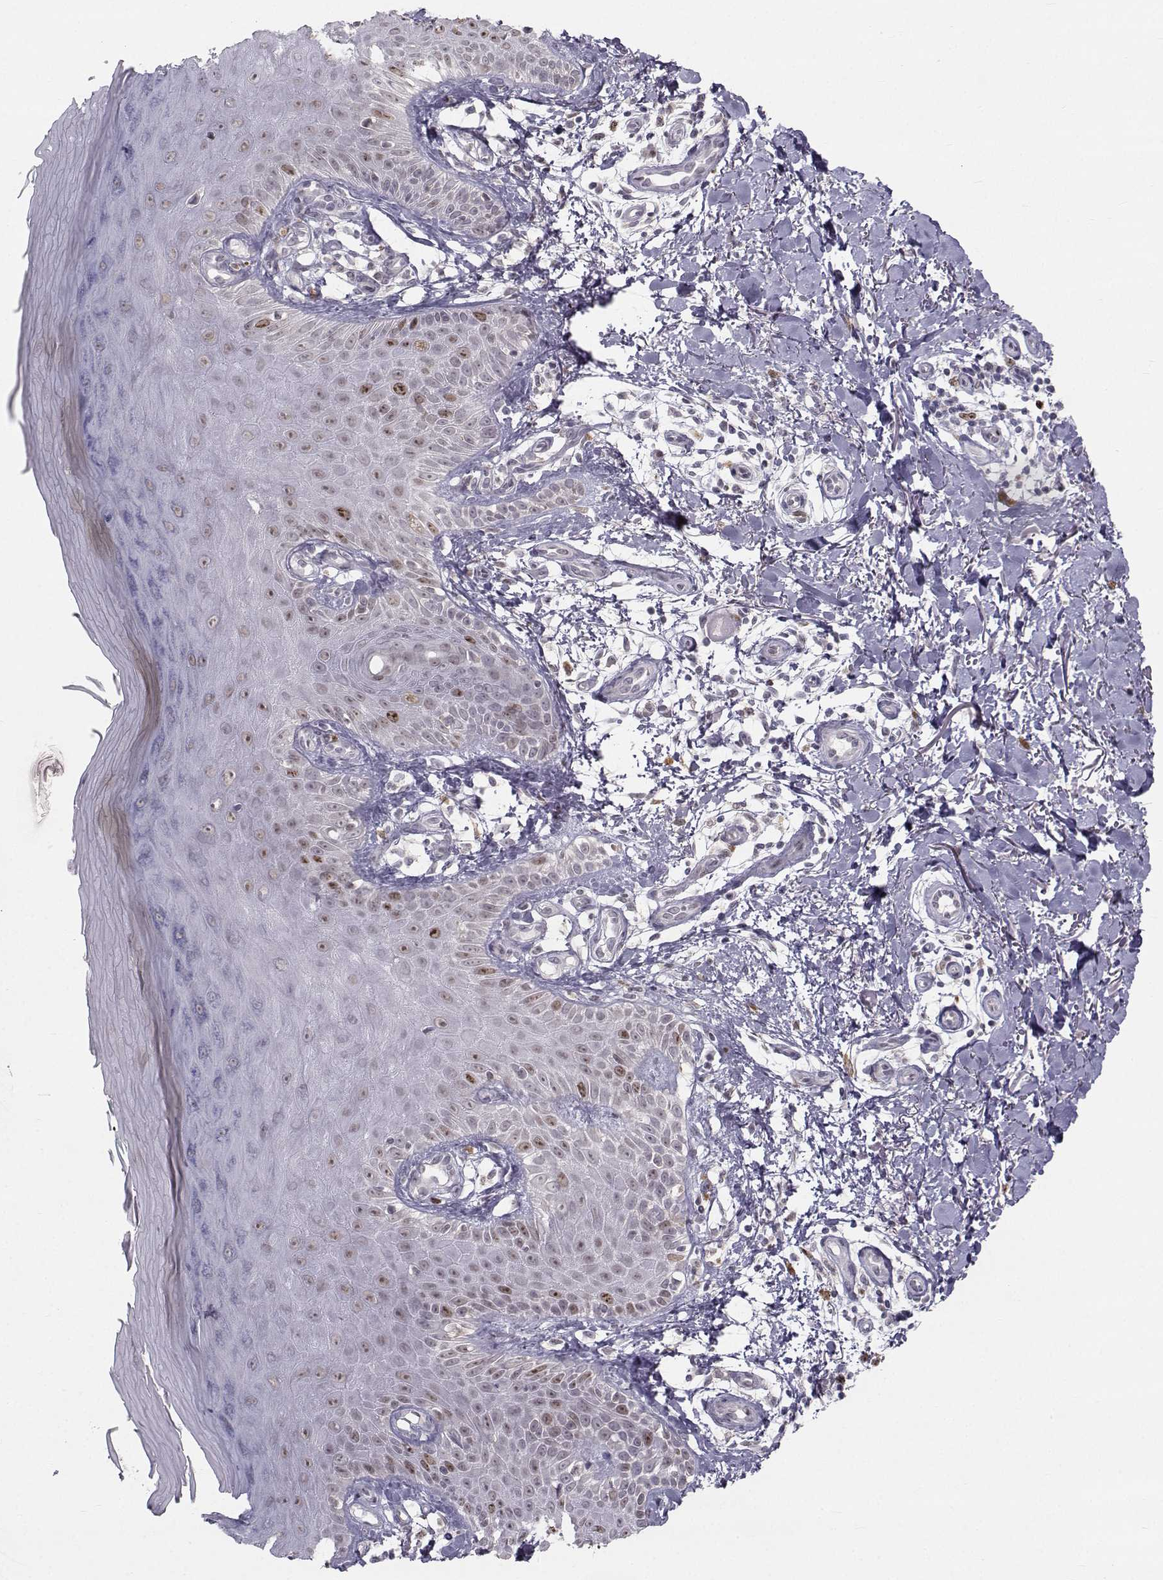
{"staining": {"intensity": "negative", "quantity": "none", "location": "none"}, "tissue": "skin", "cell_type": "Fibroblasts", "image_type": "normal", "snomed": [{"axis": "morphology", "description": "Normal tissue, NOS"}, {"axis": "morphology", "description": "Inflammation, NOS"}, {"axis": "morphology", "description": "Fibrosis, NOS"}, {"axis": "topography", "description": "Skin"}], "caption": "This micrograph is of benign skin stained with immunohistochemistry (IHC) to label a protein in brown with the nuclei are counter-stained blue. There is no expression in fibroblasts. (DAB (3,3'-diaminobenzidine) immunohistochemistry (IHC) visualized using brightfield microscopy, high magnification).", "gene": "LRP8", "patient": {"sex": "male", "age": 71}}